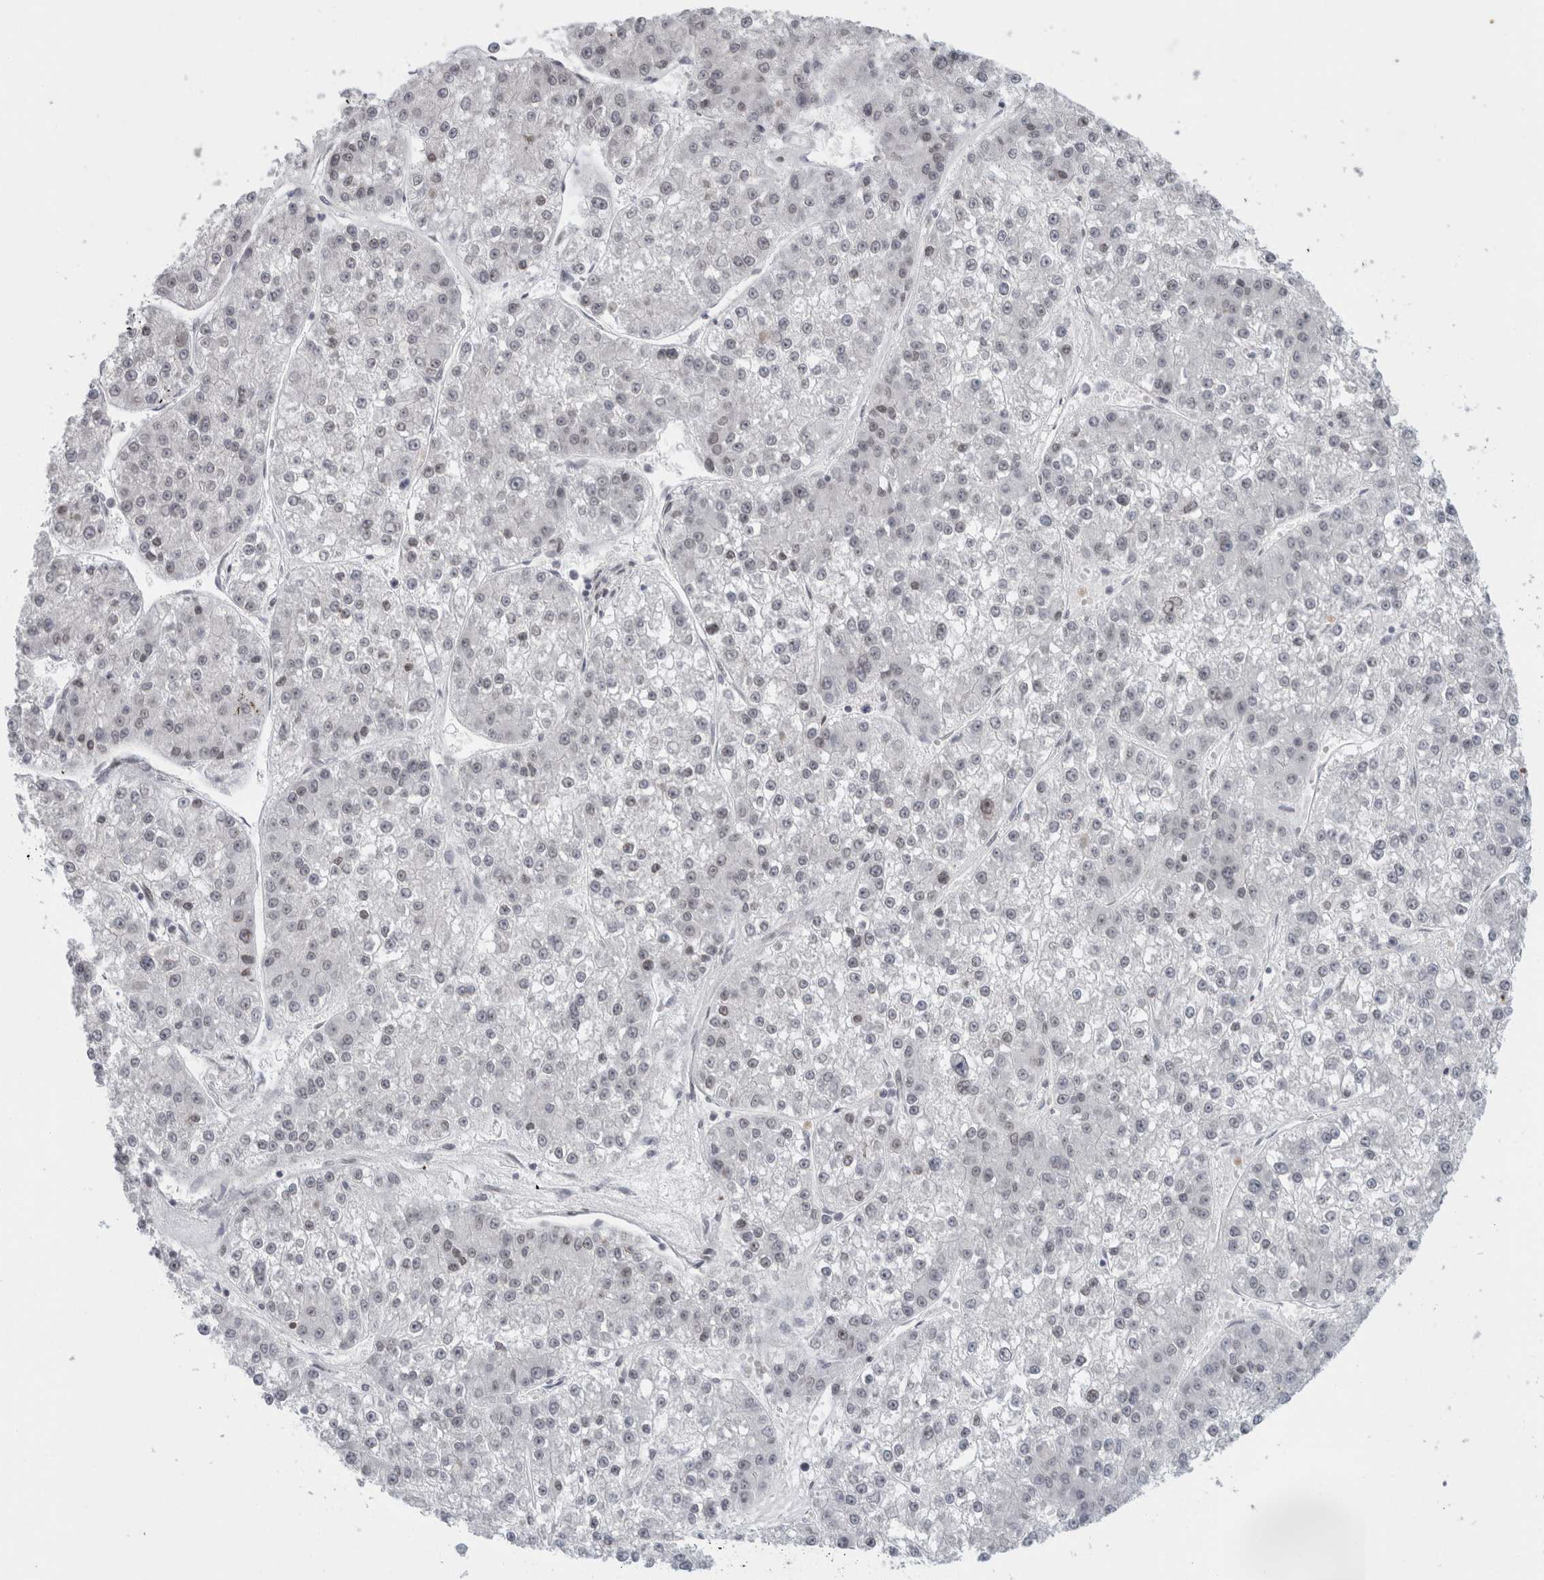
{"staining": {"intensity": "negative", "quantity": "none", "location": "none"}, "tissue": "liver cancer", "cell_type": "Tumor cells", "image_type": "cancer", "snomed": [{"axis": "morphology", "description": "Carcinoma, Hepatocellular, NOS"}, {"axis": "topography", "description": "Liver"}], "caption": "Tumor cells are negative for protein expression in human hepatocellular carcinoma (liver). Nuclei are stained in blue.", "gene": "ZNF770", "patient": {"sex": "female", "age": 73}}